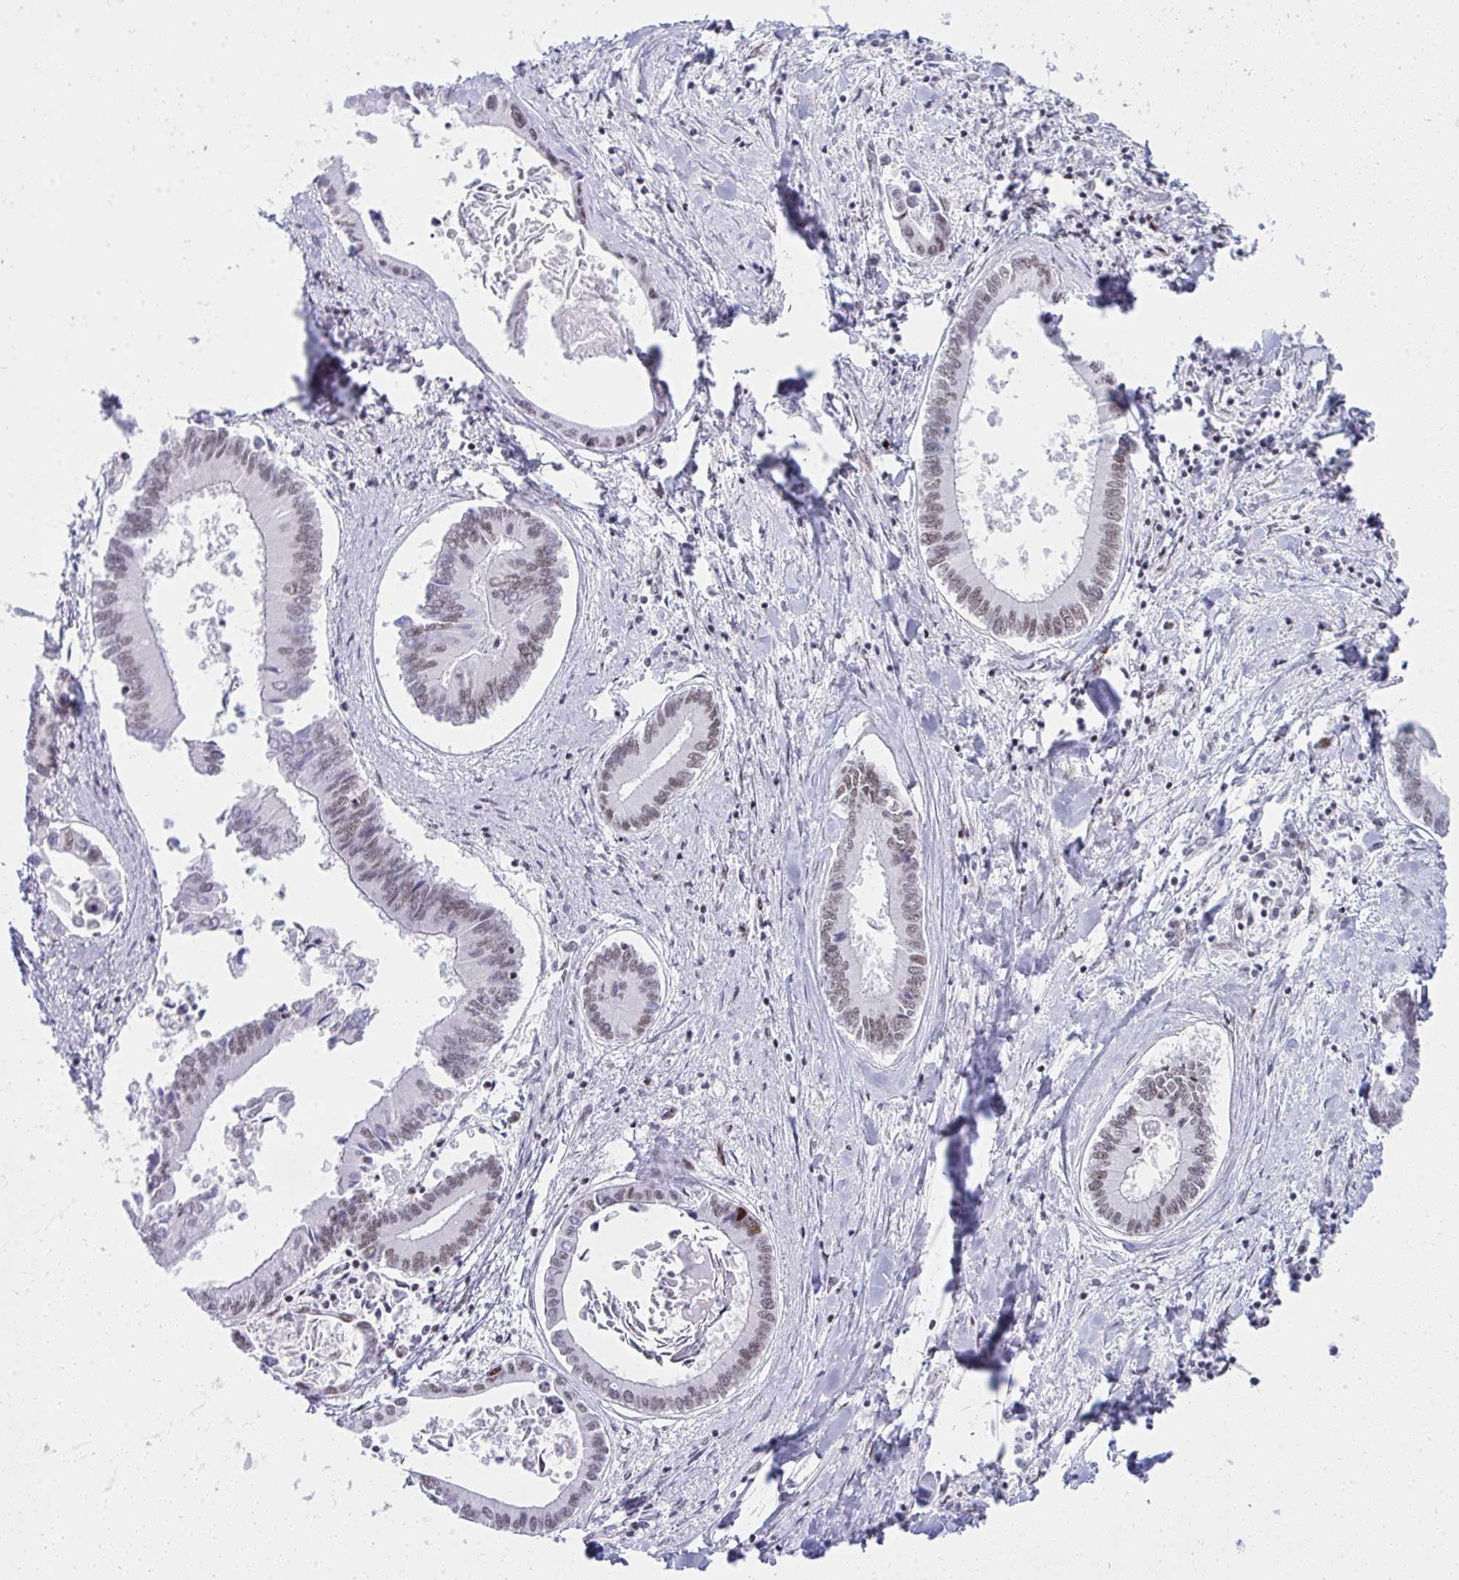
{"staining": {"intensity": "weak", "quantity": ">75%", "location": "nuclear"}, "tissue": "liver cancer", "cell_type": "Tumor cells", "image_type": "cancer", "snomed": [{"axis": "morphology", "description": "Cholangiocarcinoma"}, {"axis": "topography", "description": "Liver"}], "caption": "Liver cholangiocarcinoma stained for a protein (brown) reveals weak nuclear positive positivity in about >75% of tumor cells.", "gene": "GLDN", "patient": {"sex": "male", "age": 66}}